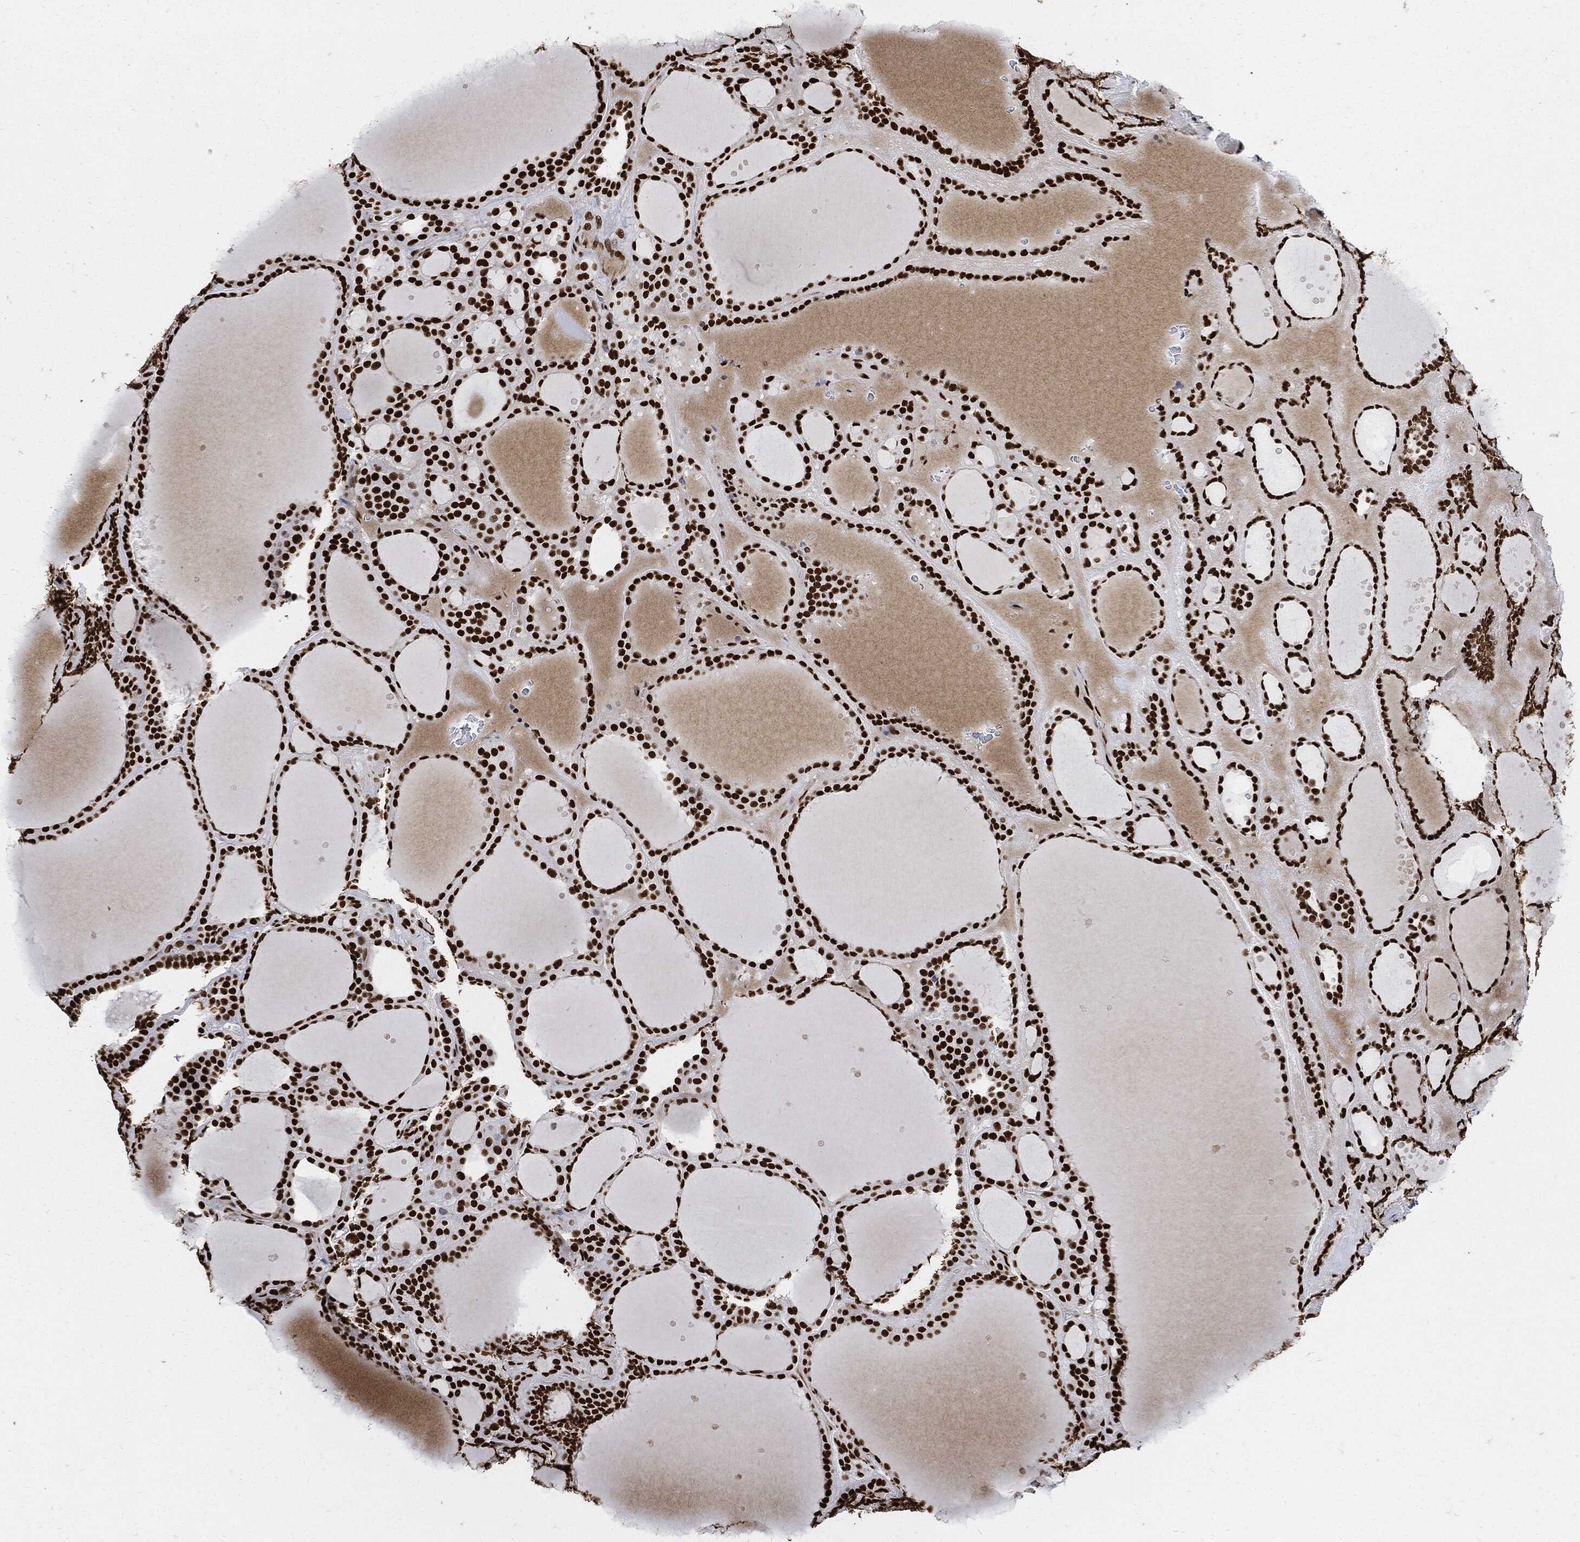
{"staining": {"intensity": "strong", "quantity": ">75%", "location": "nuclear"}, "tissue": "thyroid gland", "cell_type": "Glandular cells", "image_type": "normal", "snomed": [{"axis": "morphology", "description": "Normal tissue, NOS"}, {"axis": "topography", "description": "Thyroid gland"}], "caption": "Immunohistochemistry (IHC) image of benign human thyroid gland stained for a protein (brown), which displays high levels of strong nuclear positivity in about >75% of glandular cells.", "gene": "RECQL", "patient": {"sex": "male", "age": 63}}